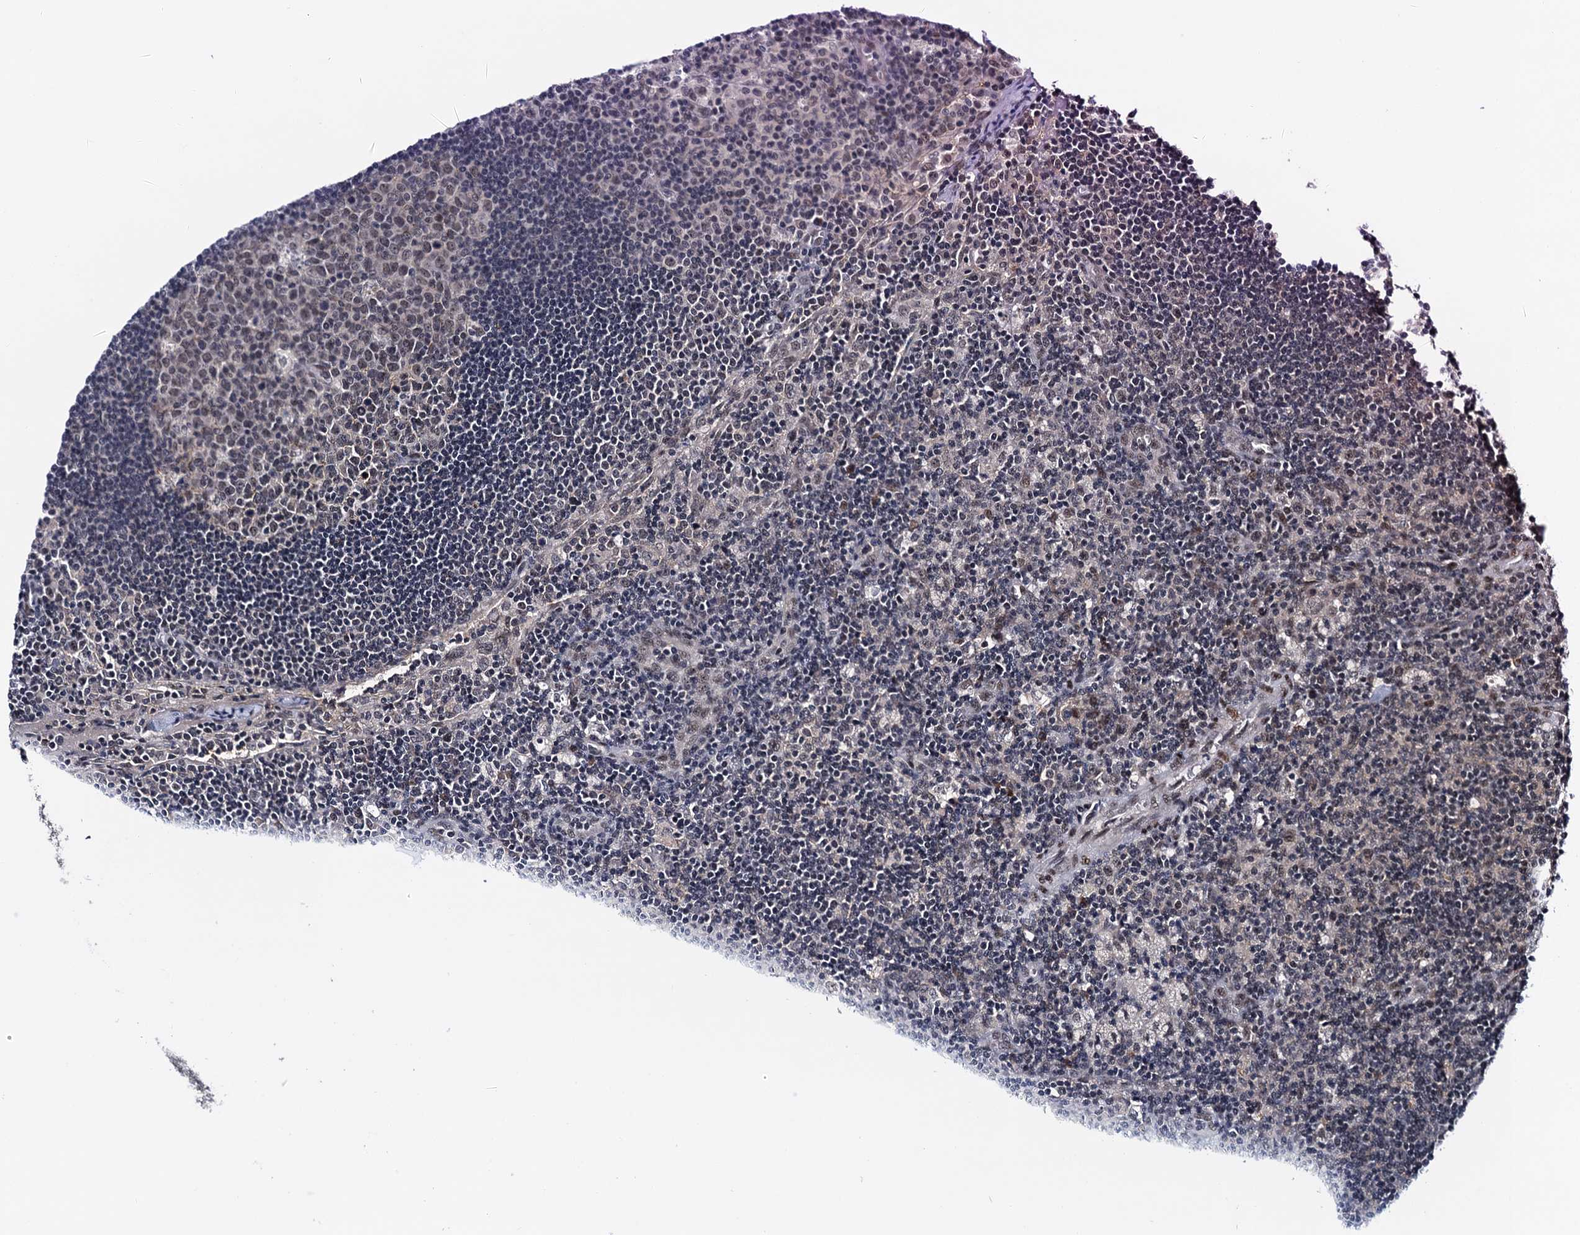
{"staining": {"intensity": "weak", "quantity": ">75%", "location": "nuclear"}, "tissue": "lymph node", "cell_type": "Germinal center cells", "image_type": "normal", "snomed": [{"axis": "morphology", "description": "Normal tissue, NOS"}, {"axis": "topography", "description": "Lymph node"}], "caption": "Immunohistochemistry image of normal lymph node: lymph node stained using immunohistochemistry shows low levels of weak protein expression localized specifically in the nuclear of germinal center cells, appearing as a nuclear brown color.", "gene": "SAE1", "patient": {"sex": "male", "age": 58}}